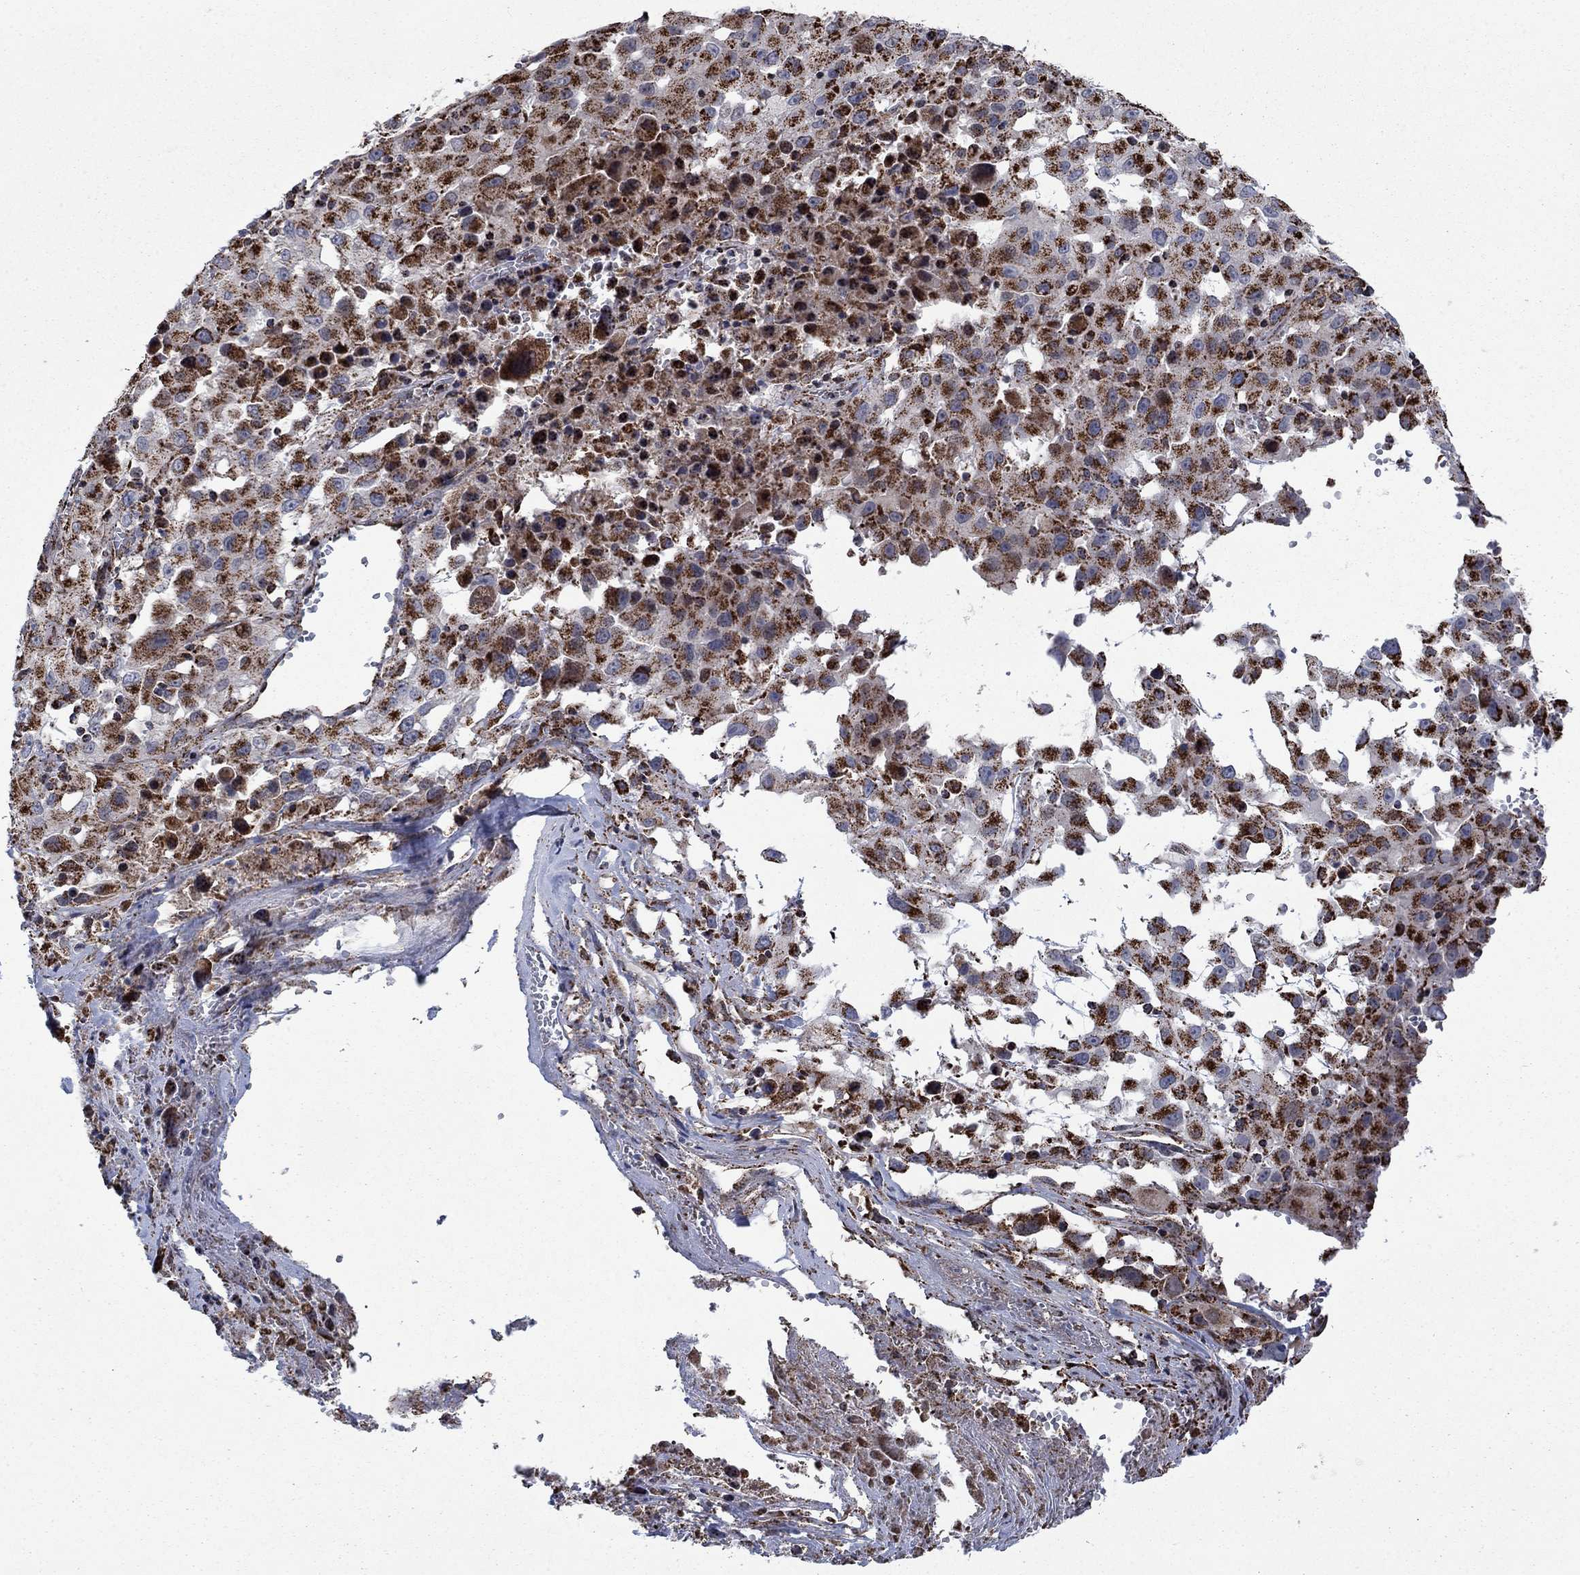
{"staining": {"intensity": "strong", "quantity": ">75%", "location": "cytoplasmic/membranous"}, "tissue": "melanoma", "cell_type": "Tumor cells", "image_type": "cancer", "snomed": [{"axis": "morphology", "description": "Malignant melanoma, Metastatic site"}, {"axis": "topography", "description": "Lymph node"}], "caption": "Melanoma stained with a protein marker demonstrates strong staining in tumor cells.", "gene": "MOAP1", "patient": {"sex": "male", "age": 50}}